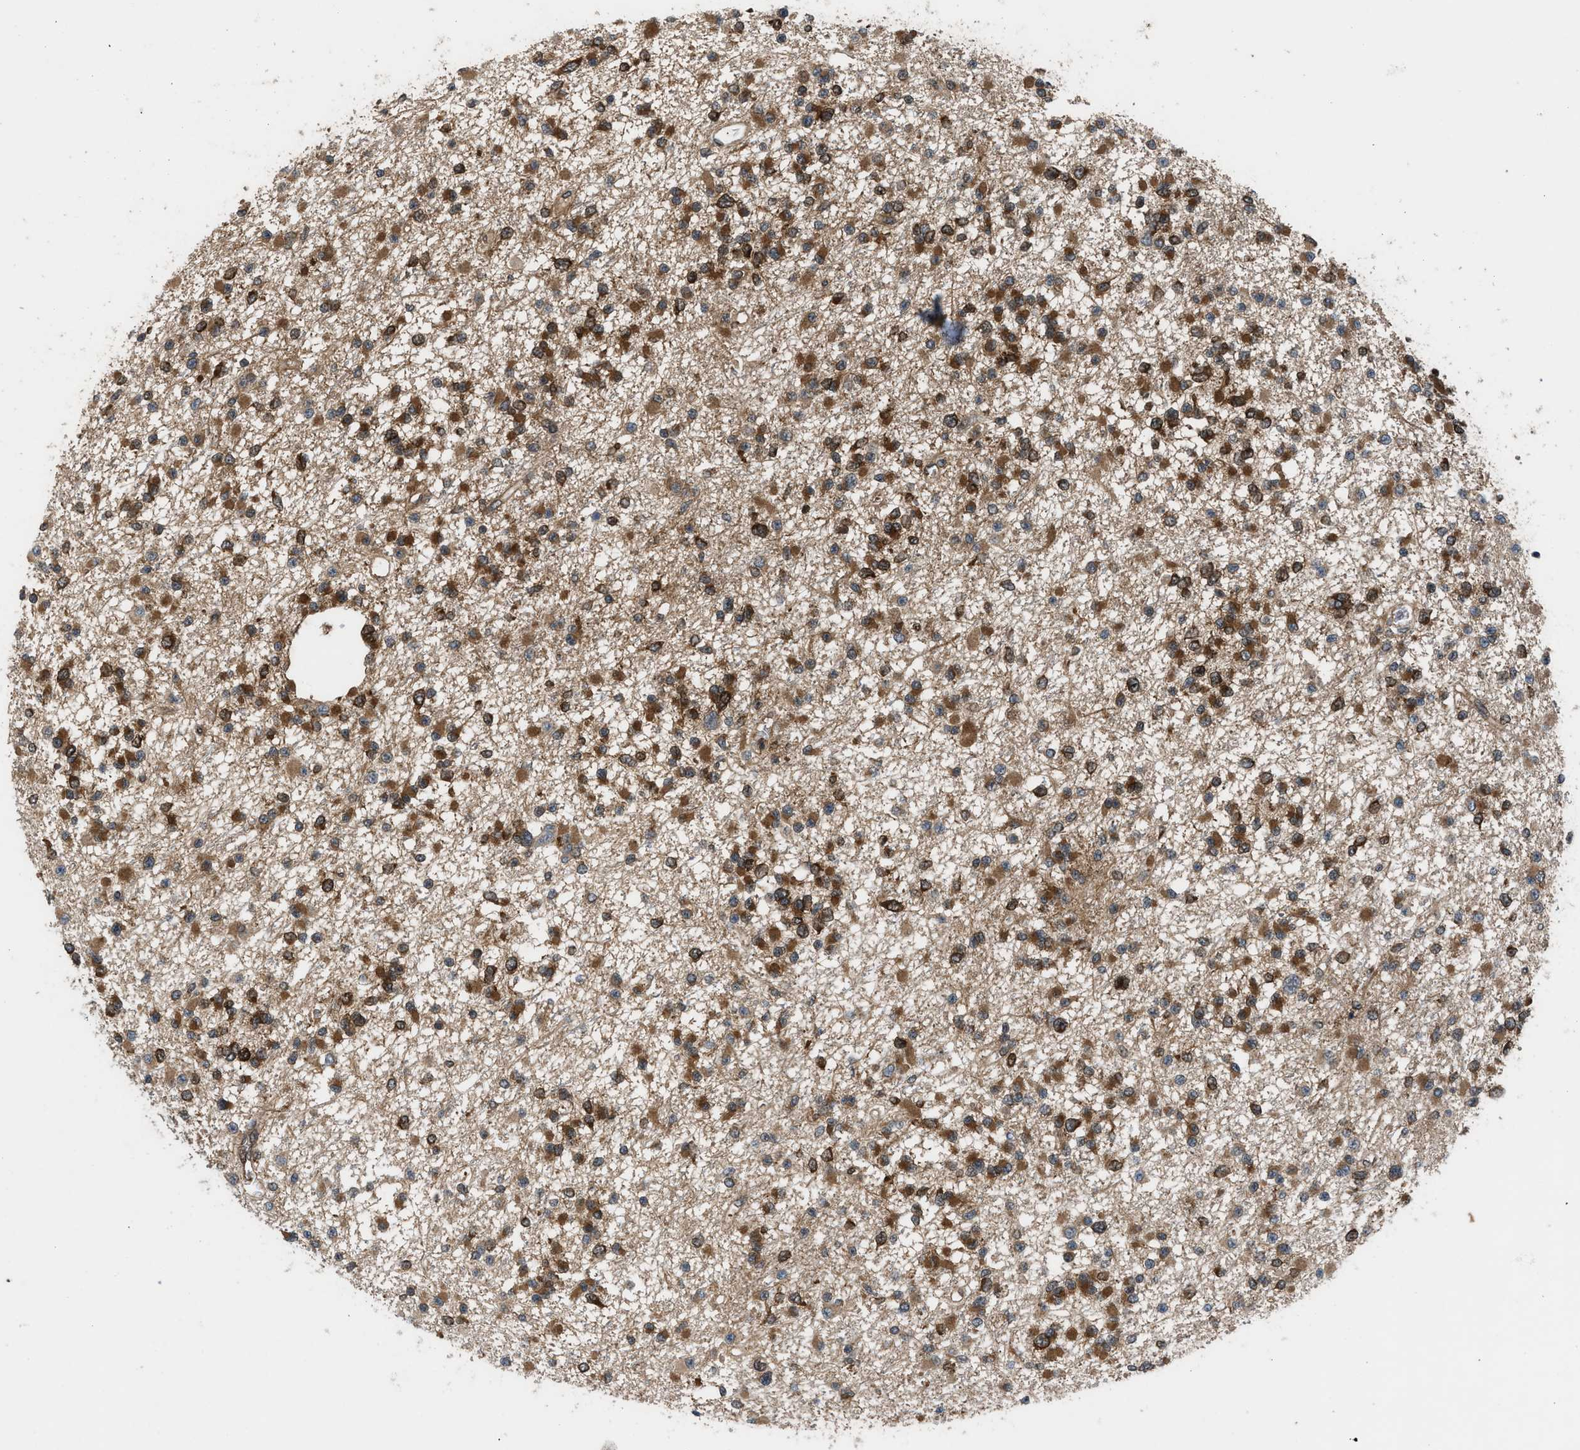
{"staining": {"intensity": "moderate", "quantity": ">75%", "location": "cytoplasmic/membranous"}, "tissue": "glioma", "cell_type": "Tumor cells", "image_type": "cancer", "snomed": [{"axis": "morphology", "description": "Glioma, malignant, Low grade"}, {"axis": "topography", "description": "Brain"}], "caption": "The immunohistochemical stain shows moderate cytoplasmic/membranous expression in tumor cells of glioma tissue.", "gene": "OXSR1", "patient": {"sex": "female", "age": 22}}